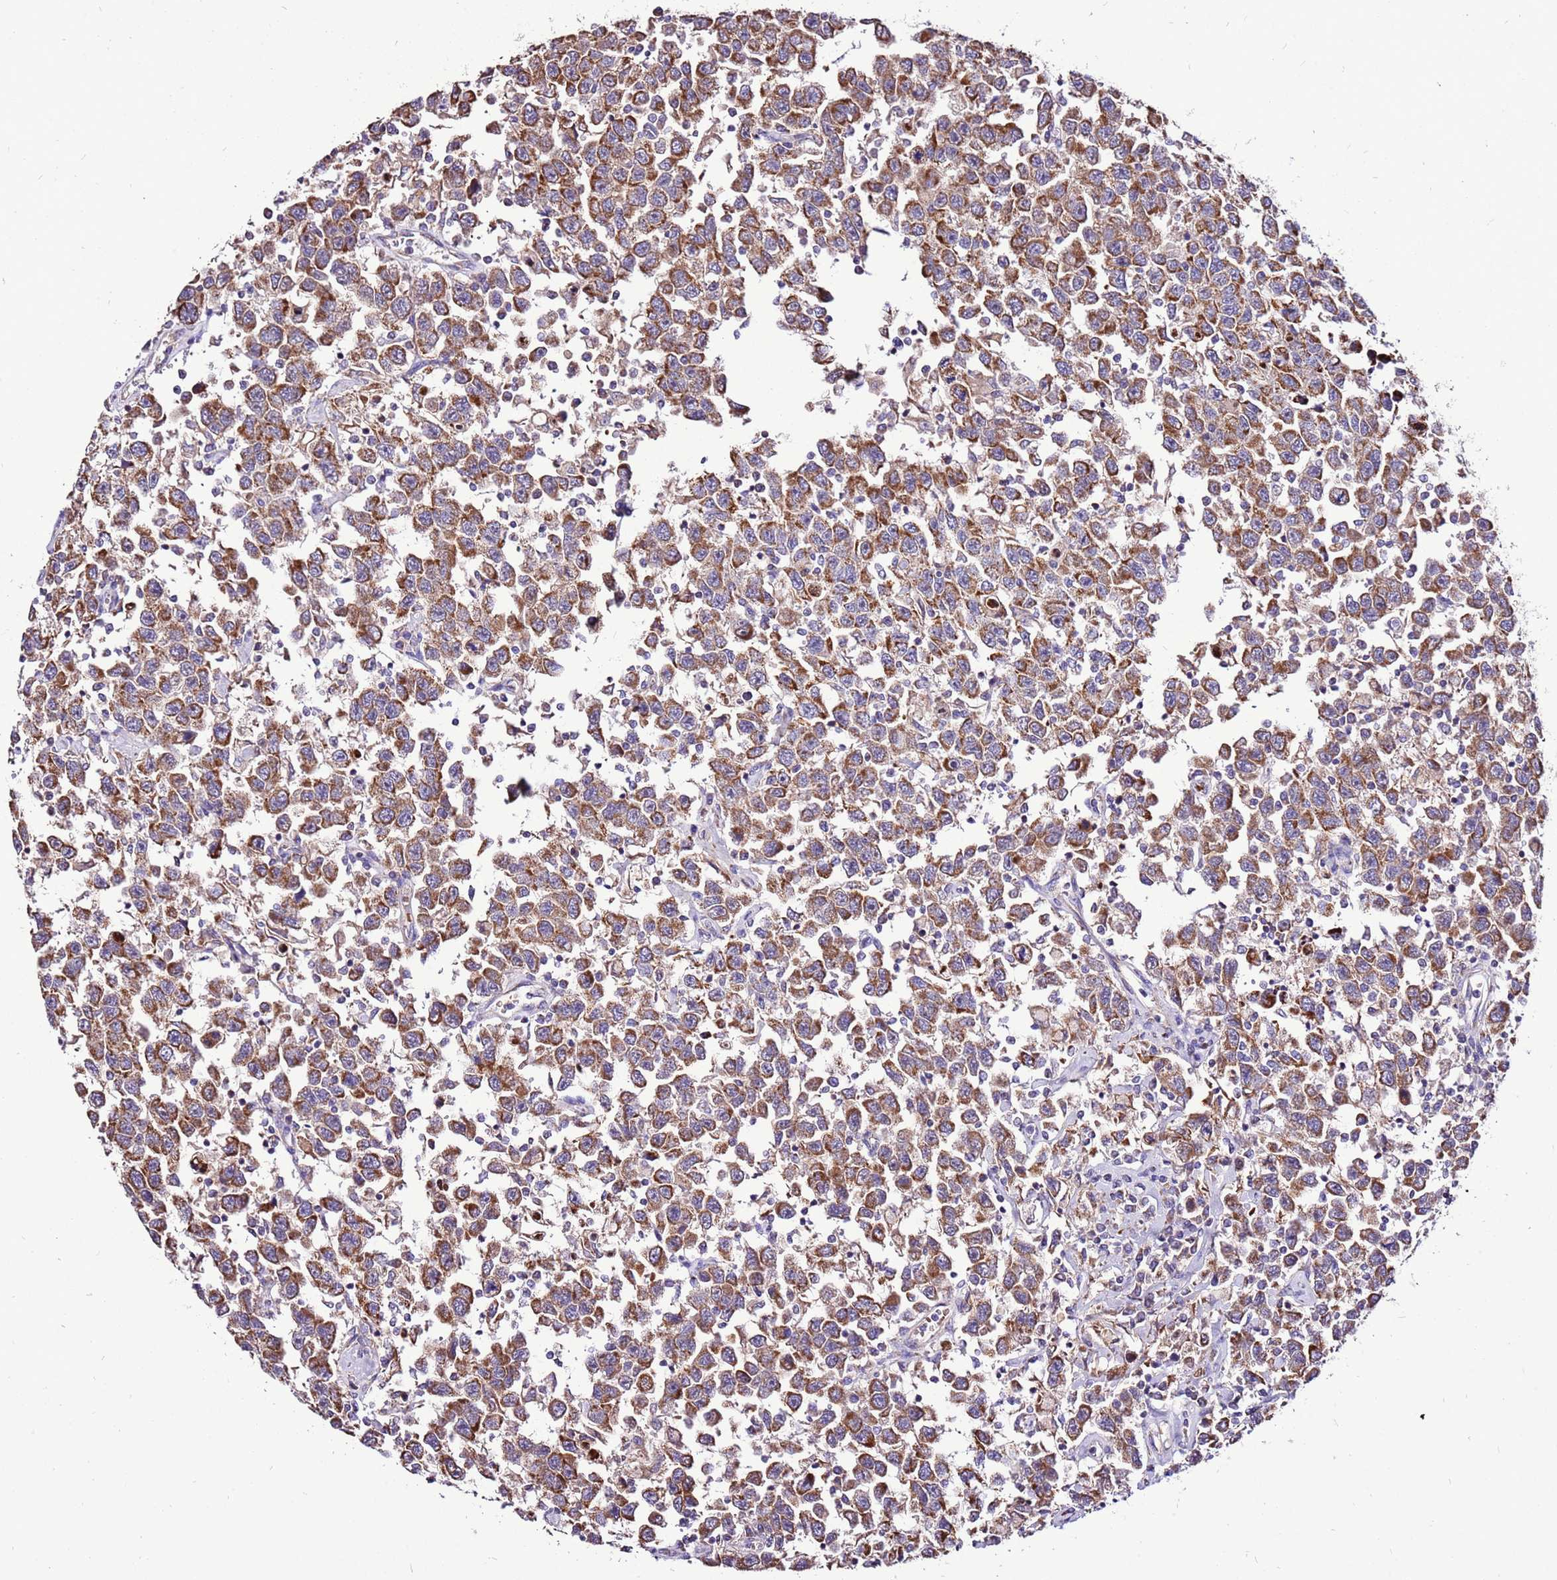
{"staining": {"intensity": "moderate", "quantity": ">75%", "location": "cytoplasmic/membranous"}, "tissue": "testis cancer", "cell_type": "Tumor cells", "image_type": "cancer", "snomed": [{"axis": "morphology", "description": "Seminoma, NOS"}, {"axis": "topography", "description": "Testis"}], "caption": "Protein analysis of testis cancer tissue demonstrates moderate cytoplasmic/membranous expression in approximately >75% of tumor cells.", "gene": "SPSB3", "patient": {"sex": "male", "age": 41}}